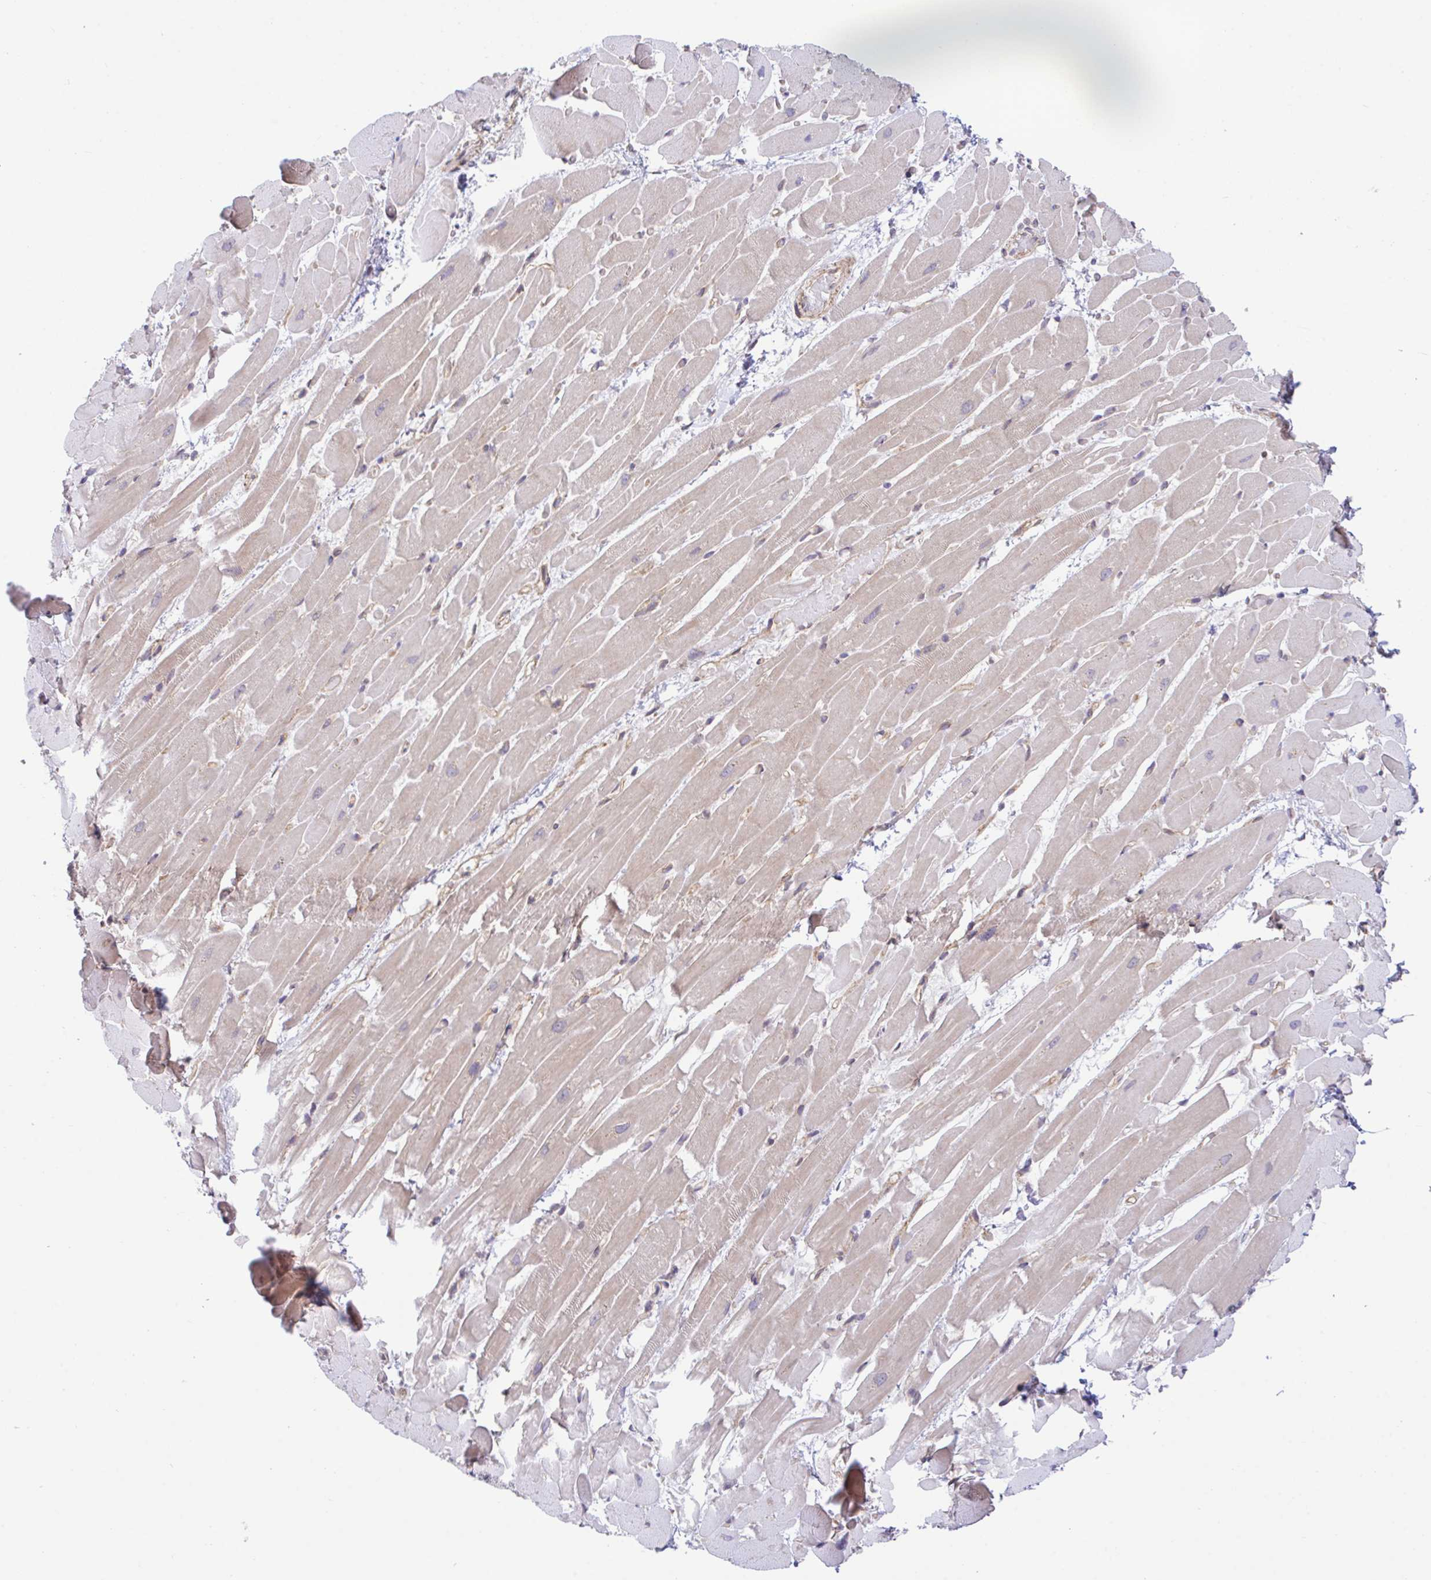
{"staining": {"intensity": "weak", "quantity": "25%-75%", "location": "cytoplasmic/membranous"}, "tissue": "heart muscle", "cell_type": "Cardiomyocytes", "image_type": "normal", "snomed": [{"axis": "morphology", "description": "Normal tissue, NOS"}, {"axis": "topography", "description": "Heart"}], "caption": "Cardiomyocytes exhibit low levels of weak cytoplasmic/membranous staining in approximately 25%-75% of cells in benign human heart muscle.", "gene": "ZBED3", "patient": {"sex": "male", "age": 37}}